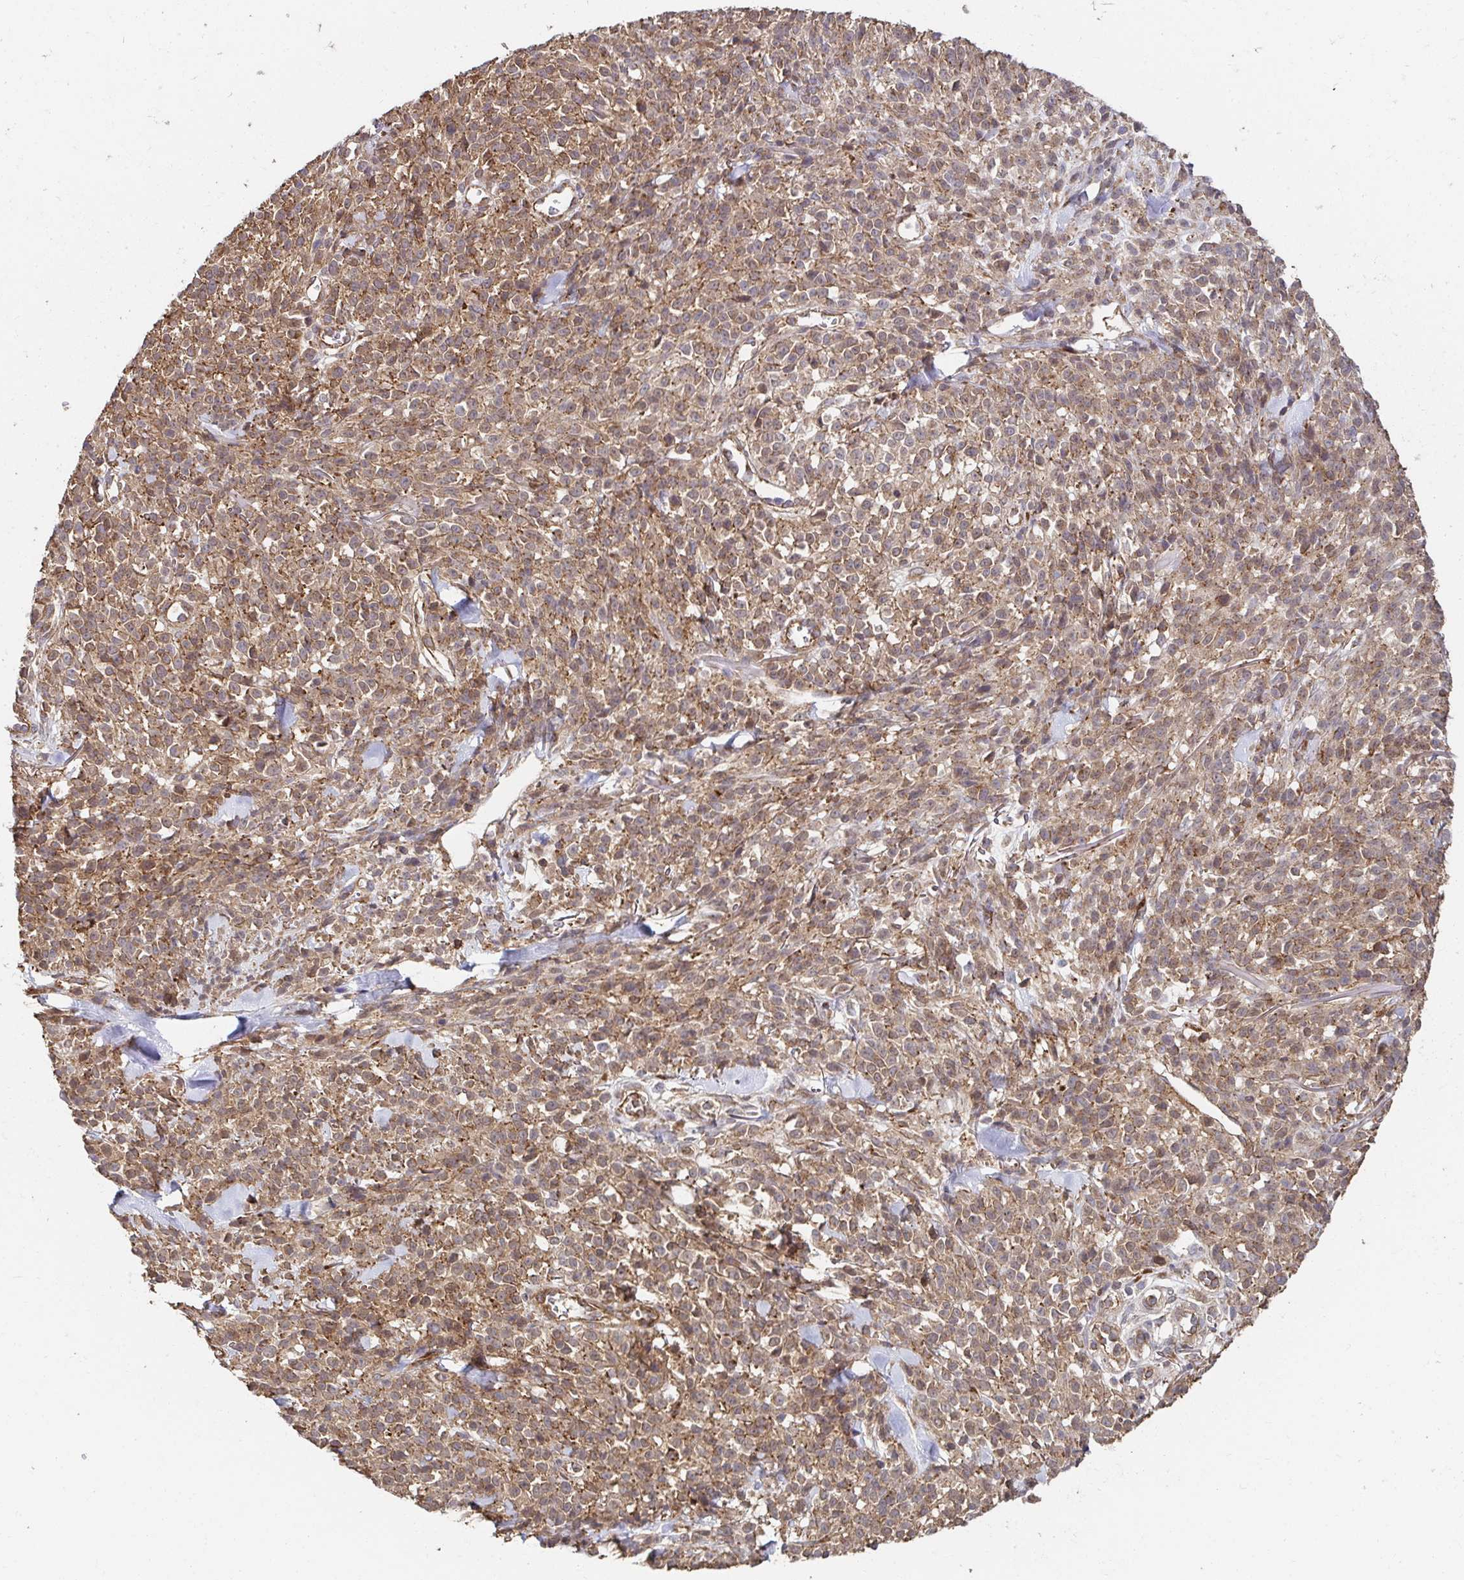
{"staining": {"intensity": "moderate", "quantity": ">75%", "location": "cytoplasmic/membranous"}, "tissue": "melanoma", "cell_type": "Tumor cells", "image_type": "cancer", "snomed": [{"axis": "morphology", "description": "Malignant melanoma, NOS"}, {"axis": "topography", "description": "Skin"}, {"axis": "topography", "description": "Skin of trunk"}], "caption": "Moderate cytoplasmic/membranous protein expression is identified in about >75% of tumor cells in malignant melanoma.", "gene": "APBB1", "patient": {"sex": "male", "age": 74}}